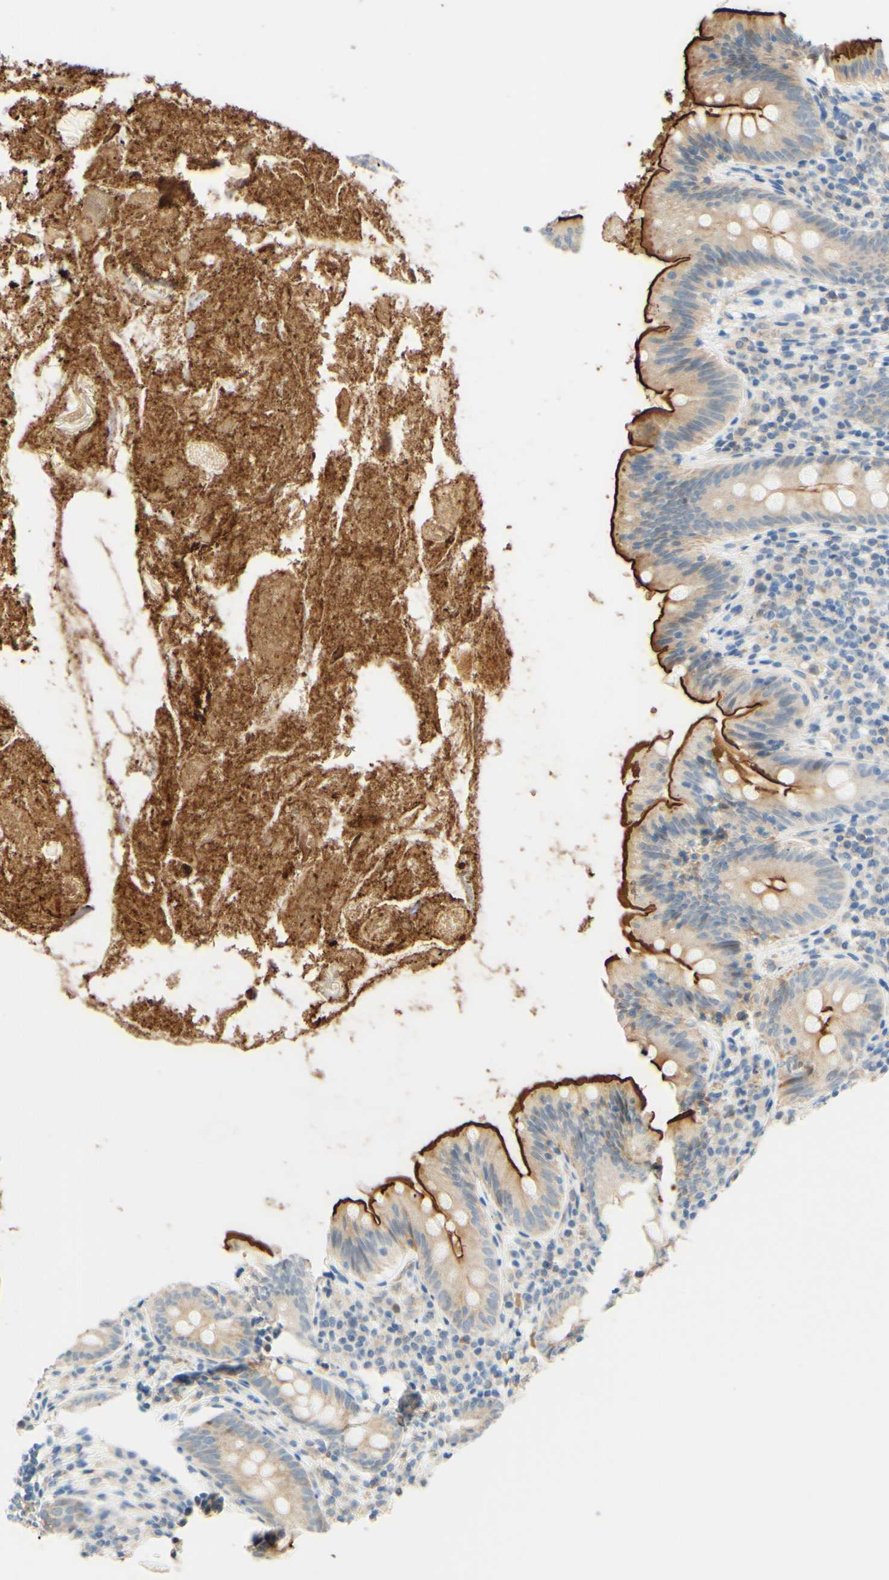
{"staining": {"intensity": "weak", "quantity": ">75%", "location": "cytoplasmic/membranous"}, "tissue": "appendix", "cell_type": "Glandular cells", "image_type": "normal", "snomed": [{"axis": "morphology", "description": "Normal tissue, NOS"}, {"axis": "topography", "description": "Appendix"}], "caption": "Weak cytoplasmic/membranous protein expression is seen in approximately >75% of glandular cells in appendix. The staining was performed using DAB (3,3'-diaminobenzidine) to visualize the protein expression in brown, while the nuclei were stained in blue with hematoxylin (Magnification: 20x).", "gene": "TREM2", "patient": {"sex": "male", "age": 52}}